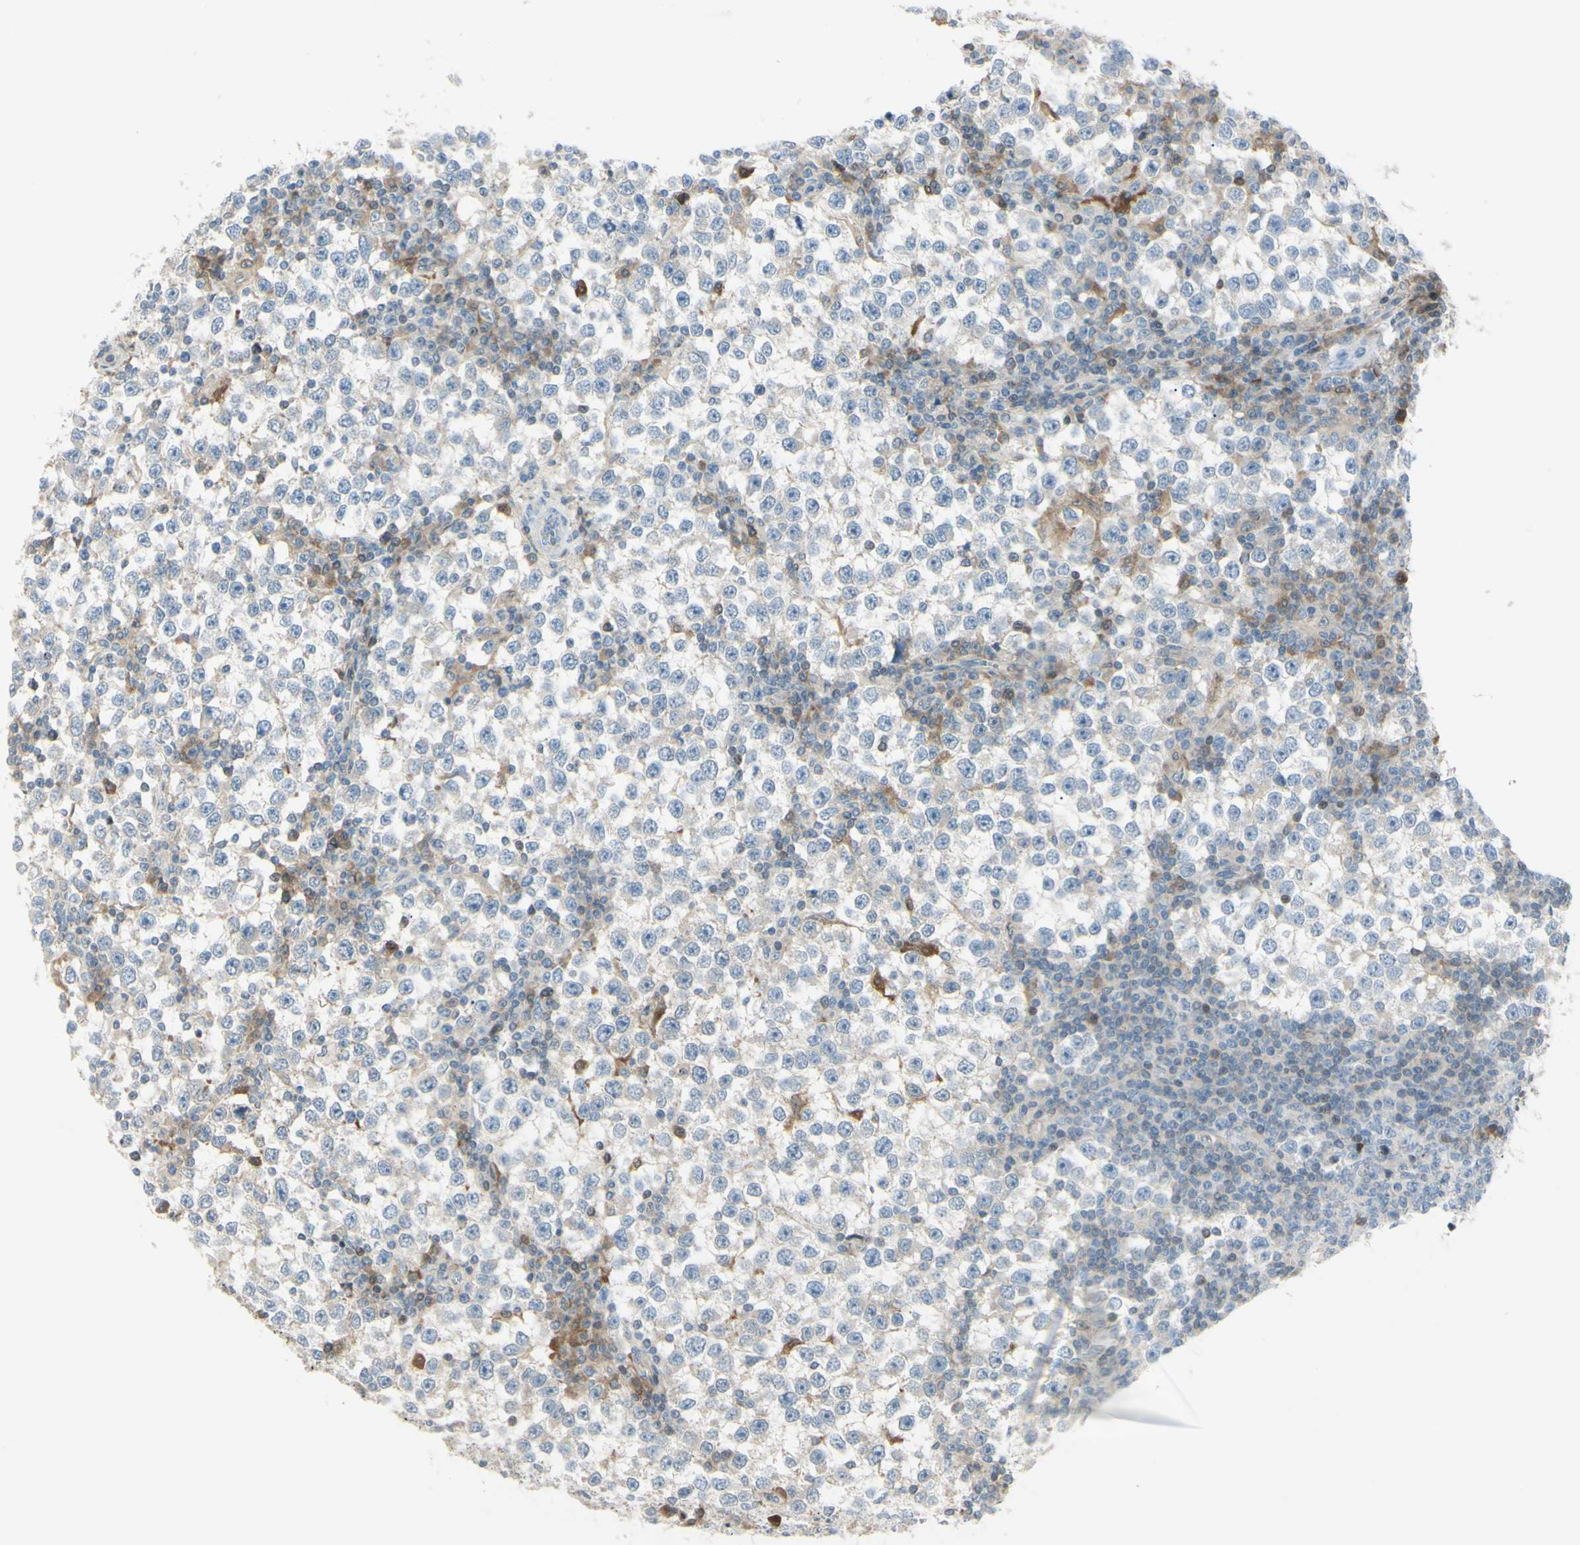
{"staining": {"intensity": "negative", "quantity": "none", "location": "none"}, "tissue": "testis cancer", "cell_type": "Tumor cells", "image_type": "cancer", "snomed": [{"axis": "morphology", "description": "Seminoma, NOS"}, {"axis": "topography", "description": "Testis"}], "caption": "There is no significant expression in tumor cells of testis seminoma.", "gene": "C1orf159", "patient": {"sex": "male", "age": 65}}